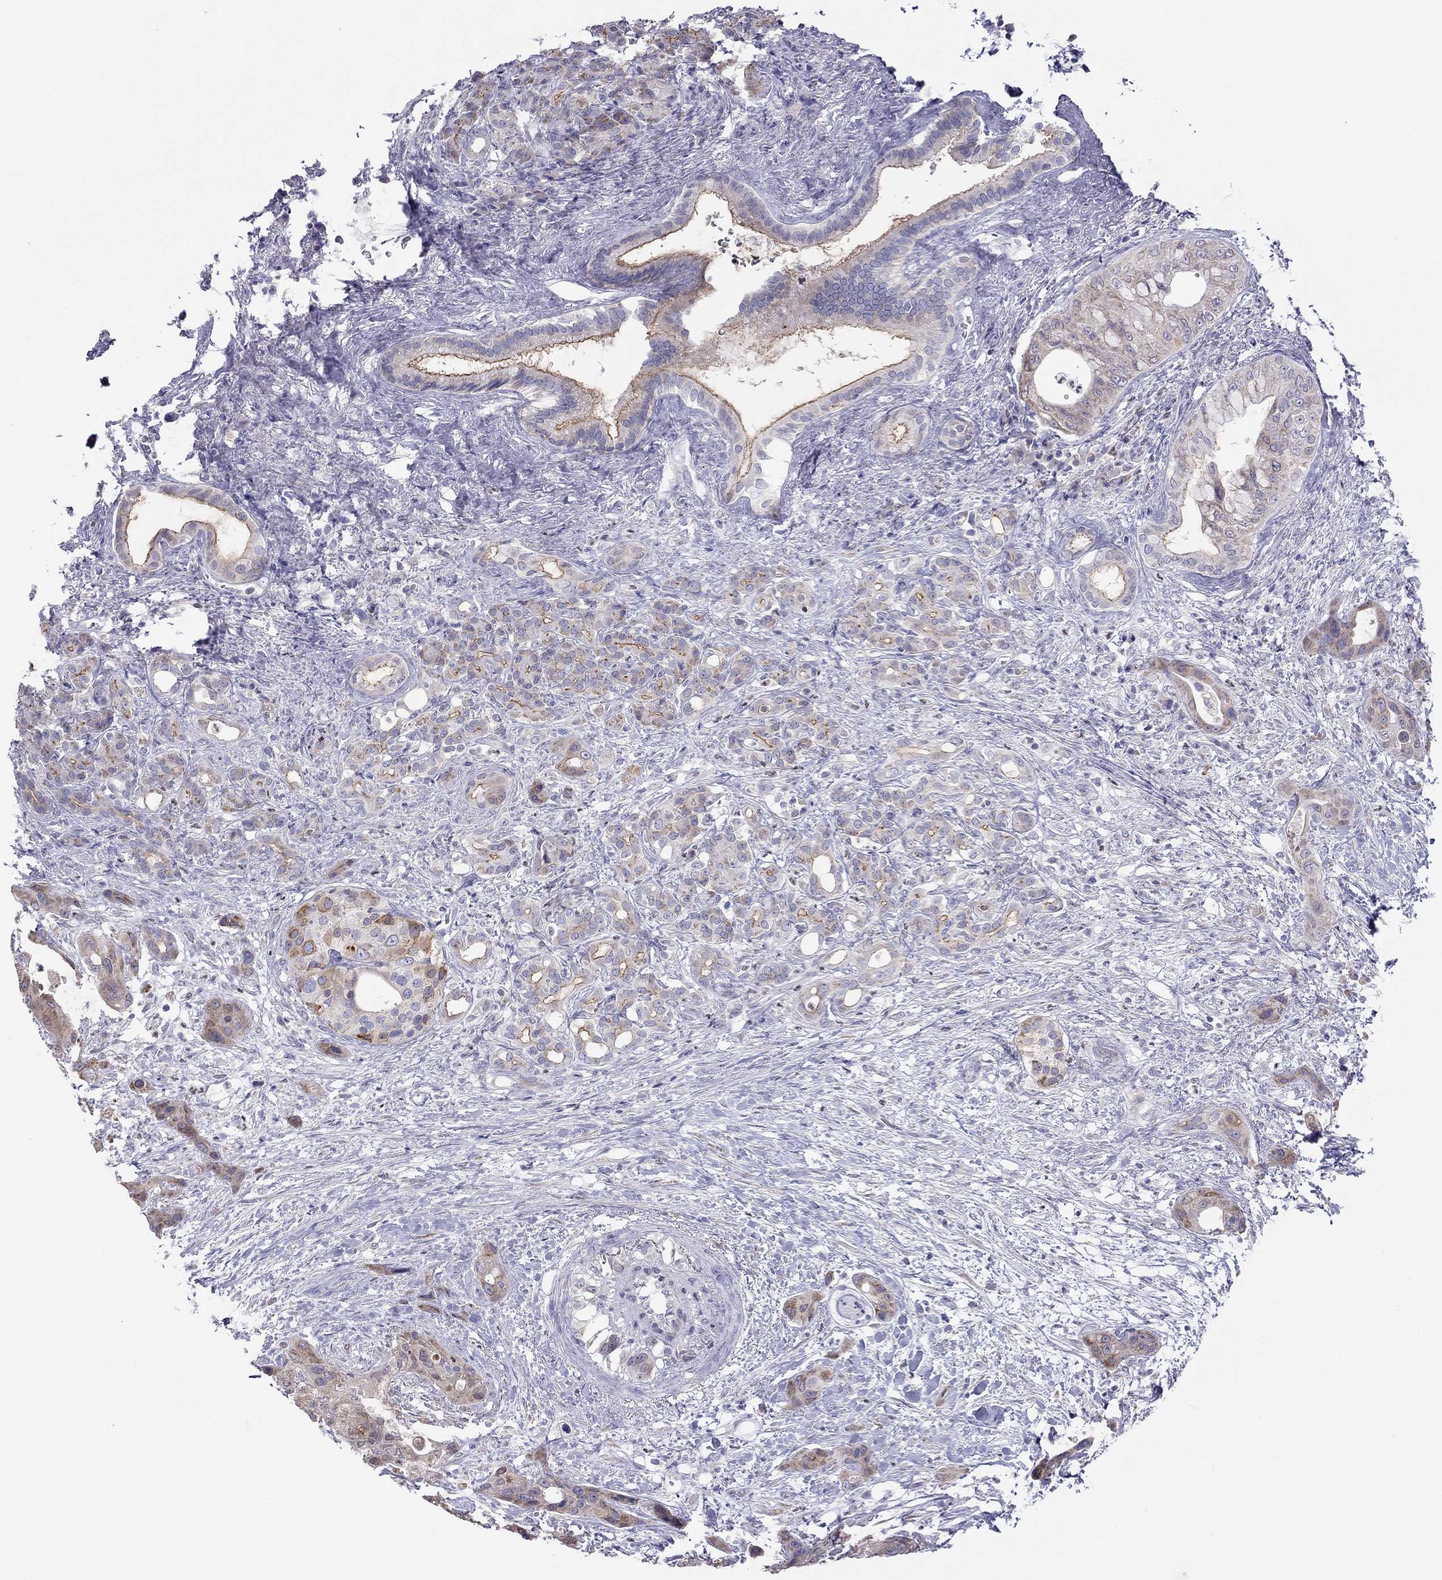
{"staining": {"intensity": "moderate", "quantity": "25%-75%", "location": "cytoplasmic/membranous"}, "tissue": "pancreatic cancer", "cell_type": "Tumor cells", "image_type": "cancer", "snomed": [{"axis": "morphology", "description": "Adenocarcinoma, NOS"}, {"axis": "topography", "description": "Pancreas"}], "caption": "Immunohistochemical staining of human pancreatic adenocarcinoma displays medium levels of moderate cytoplasmic/membranous expression in approximately 25%-75% of tumor cells.", "gene": "SLC46A2", "patient": {"sex": "male", "age": 71}}